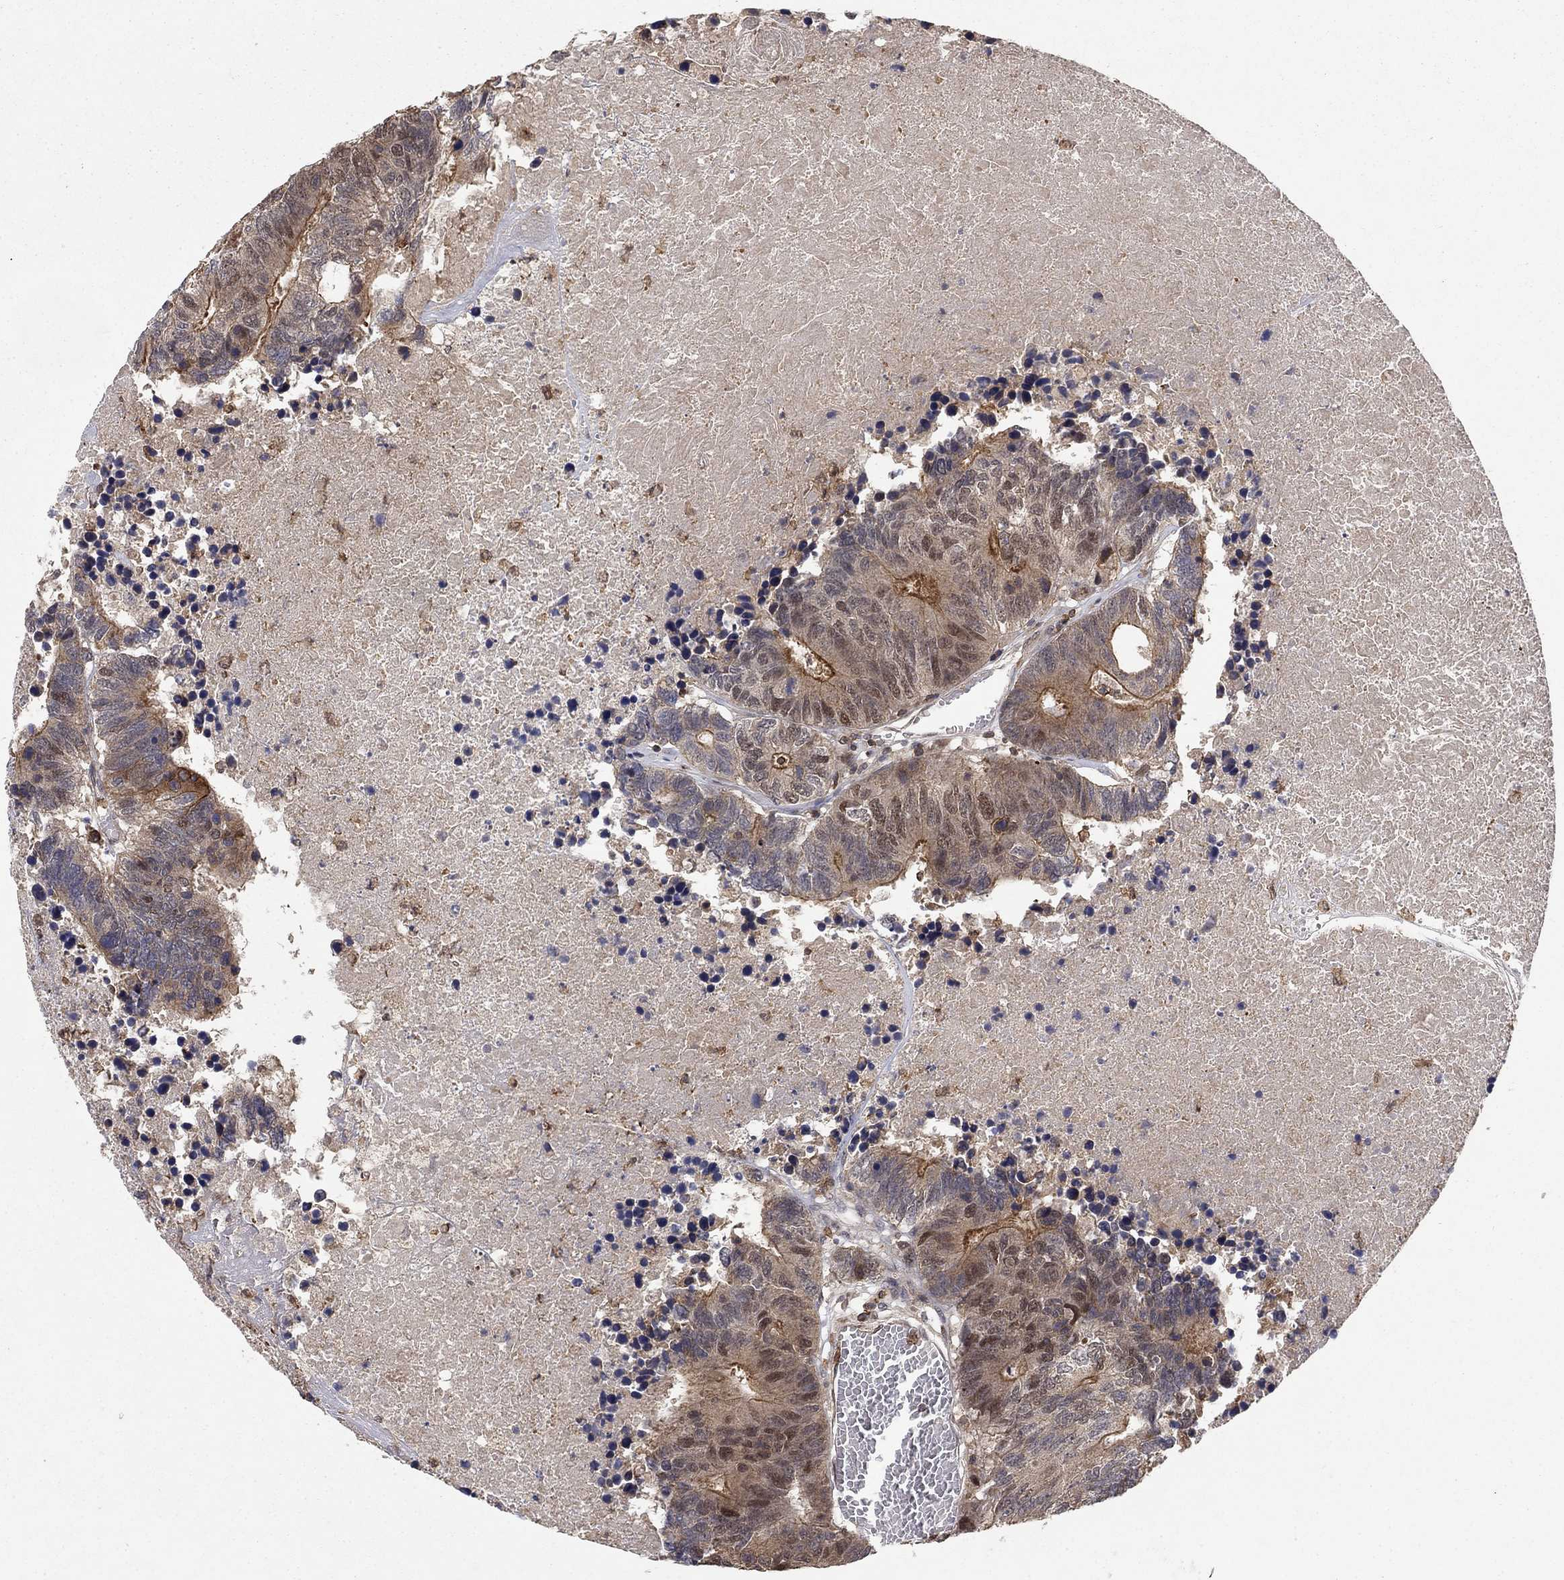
{"staining": {"intensity": "moderate", "quantity": "<25%", "location": "cytoplasmic/membranous"}, "tissue": "colorectal cancer", "cell_type": "Tumor cells", "image_type": "cancer", "snomed": [{"axis": "morphology", "description": "Adenocarcinoma, NOS"}, {"axis": "topography", "description": "Colon"}], "caption": "Protein expression analysis of colorectal cancer (adenocarcinoma) displays moderate cytoplasmic/membranous staining in about <25% of tumor cells.", "gene": "CCDC66", "patient": {"sex": "female", "age": 48}}